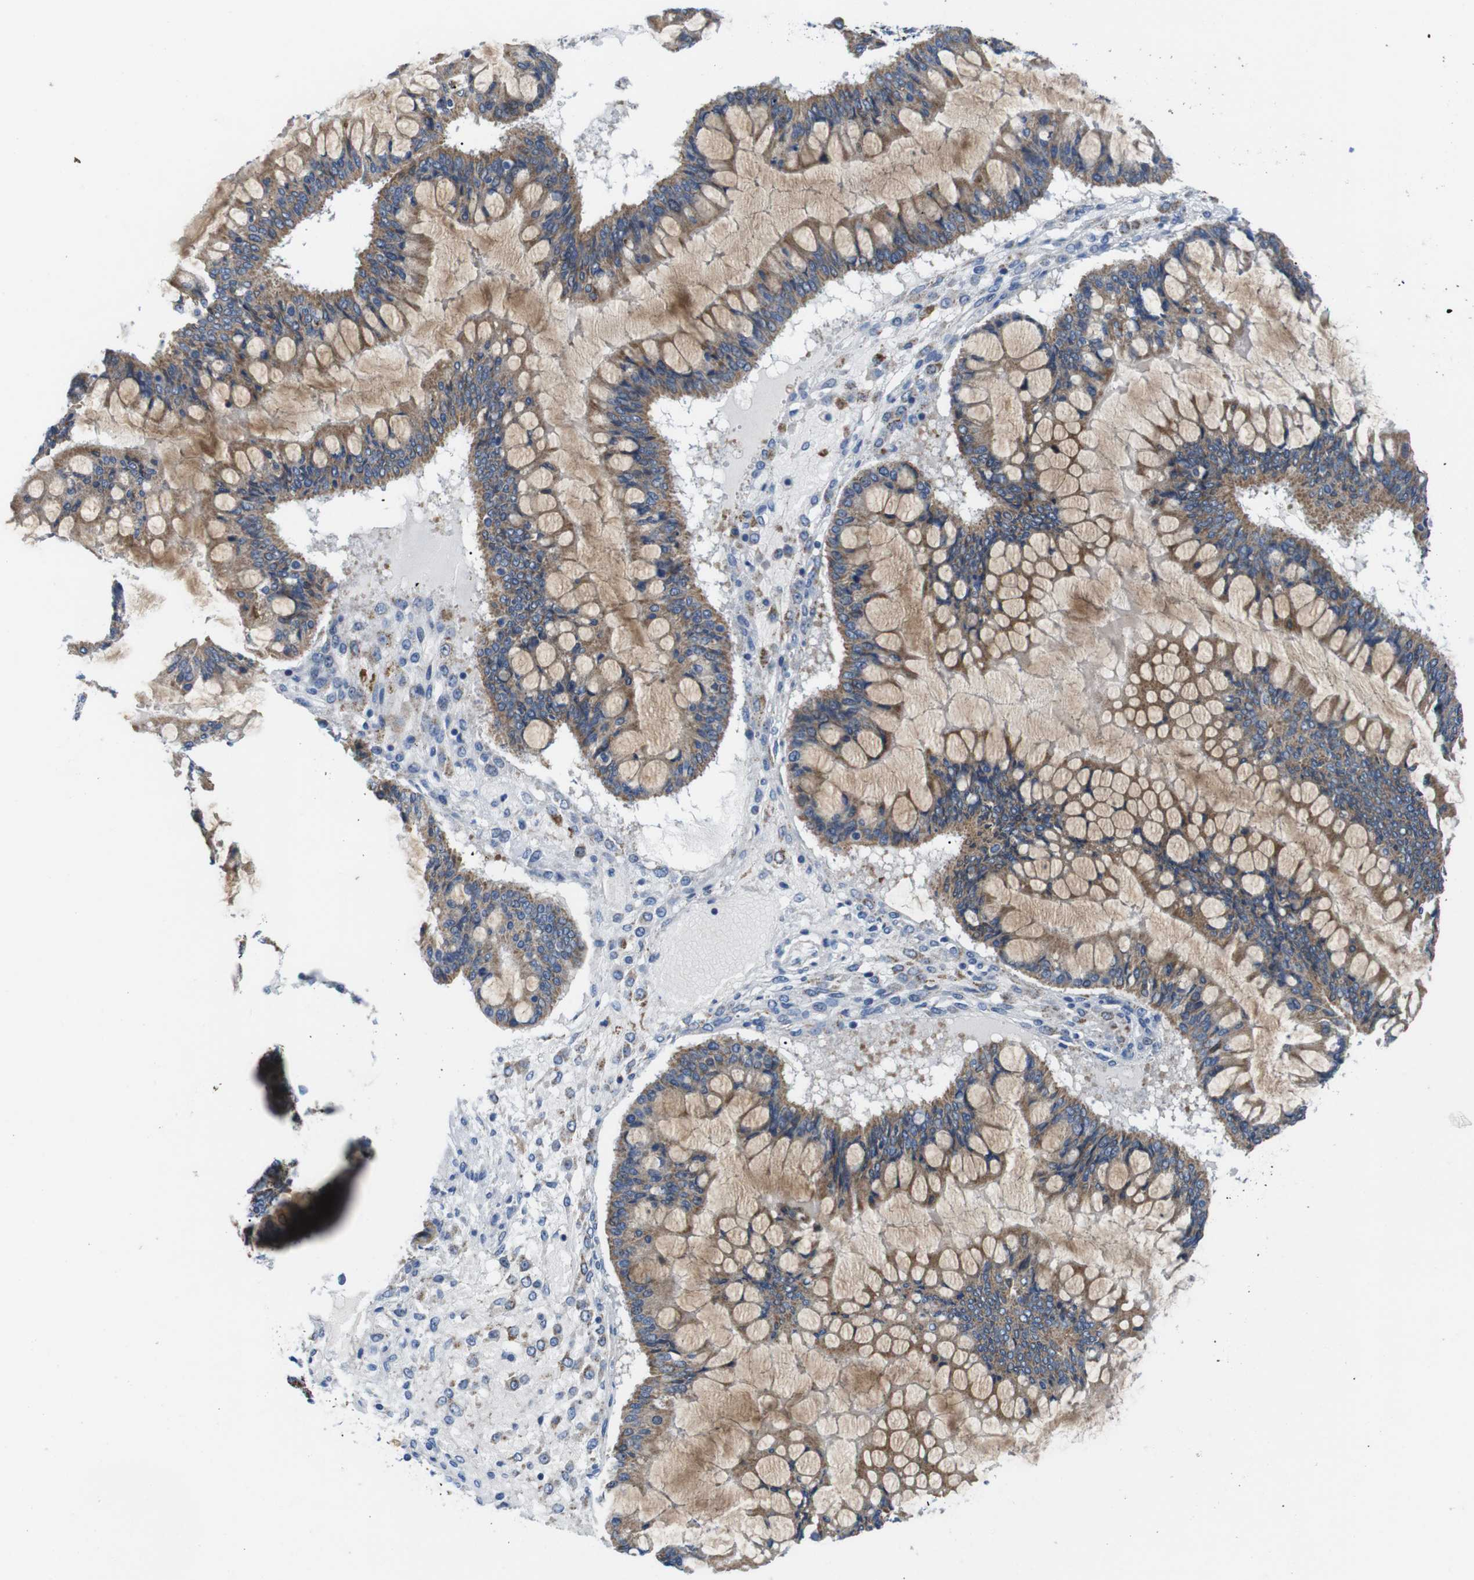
{"staining": {"intensity": "moderate", "quantity": ">75%", "location": "cytoplasmic/membranous"}, "tissue": "ovarian cancer", "cell_type": "Tumor cells", "image_type": "cancer", "snomed": [{"axis": "morphology", "description": "Cystadenocarcinoma, mucinous, NOS"}, {"axis": "topography", "description": "Ovary"}], "caption": "Immunohistochemistry micrograph of neoplastic tissue: human mucinous cystadenocarcinoma (ovarian) stained using immunohistochemistry displays medium levels of moderate protein expression localized specifically in the cytoplasmic/membranous of tumor cells, appearing as a cytoplasmic/membranous brown color.", "gene": "F2RL1", "patient": {"sex": "female", "age": 73}}